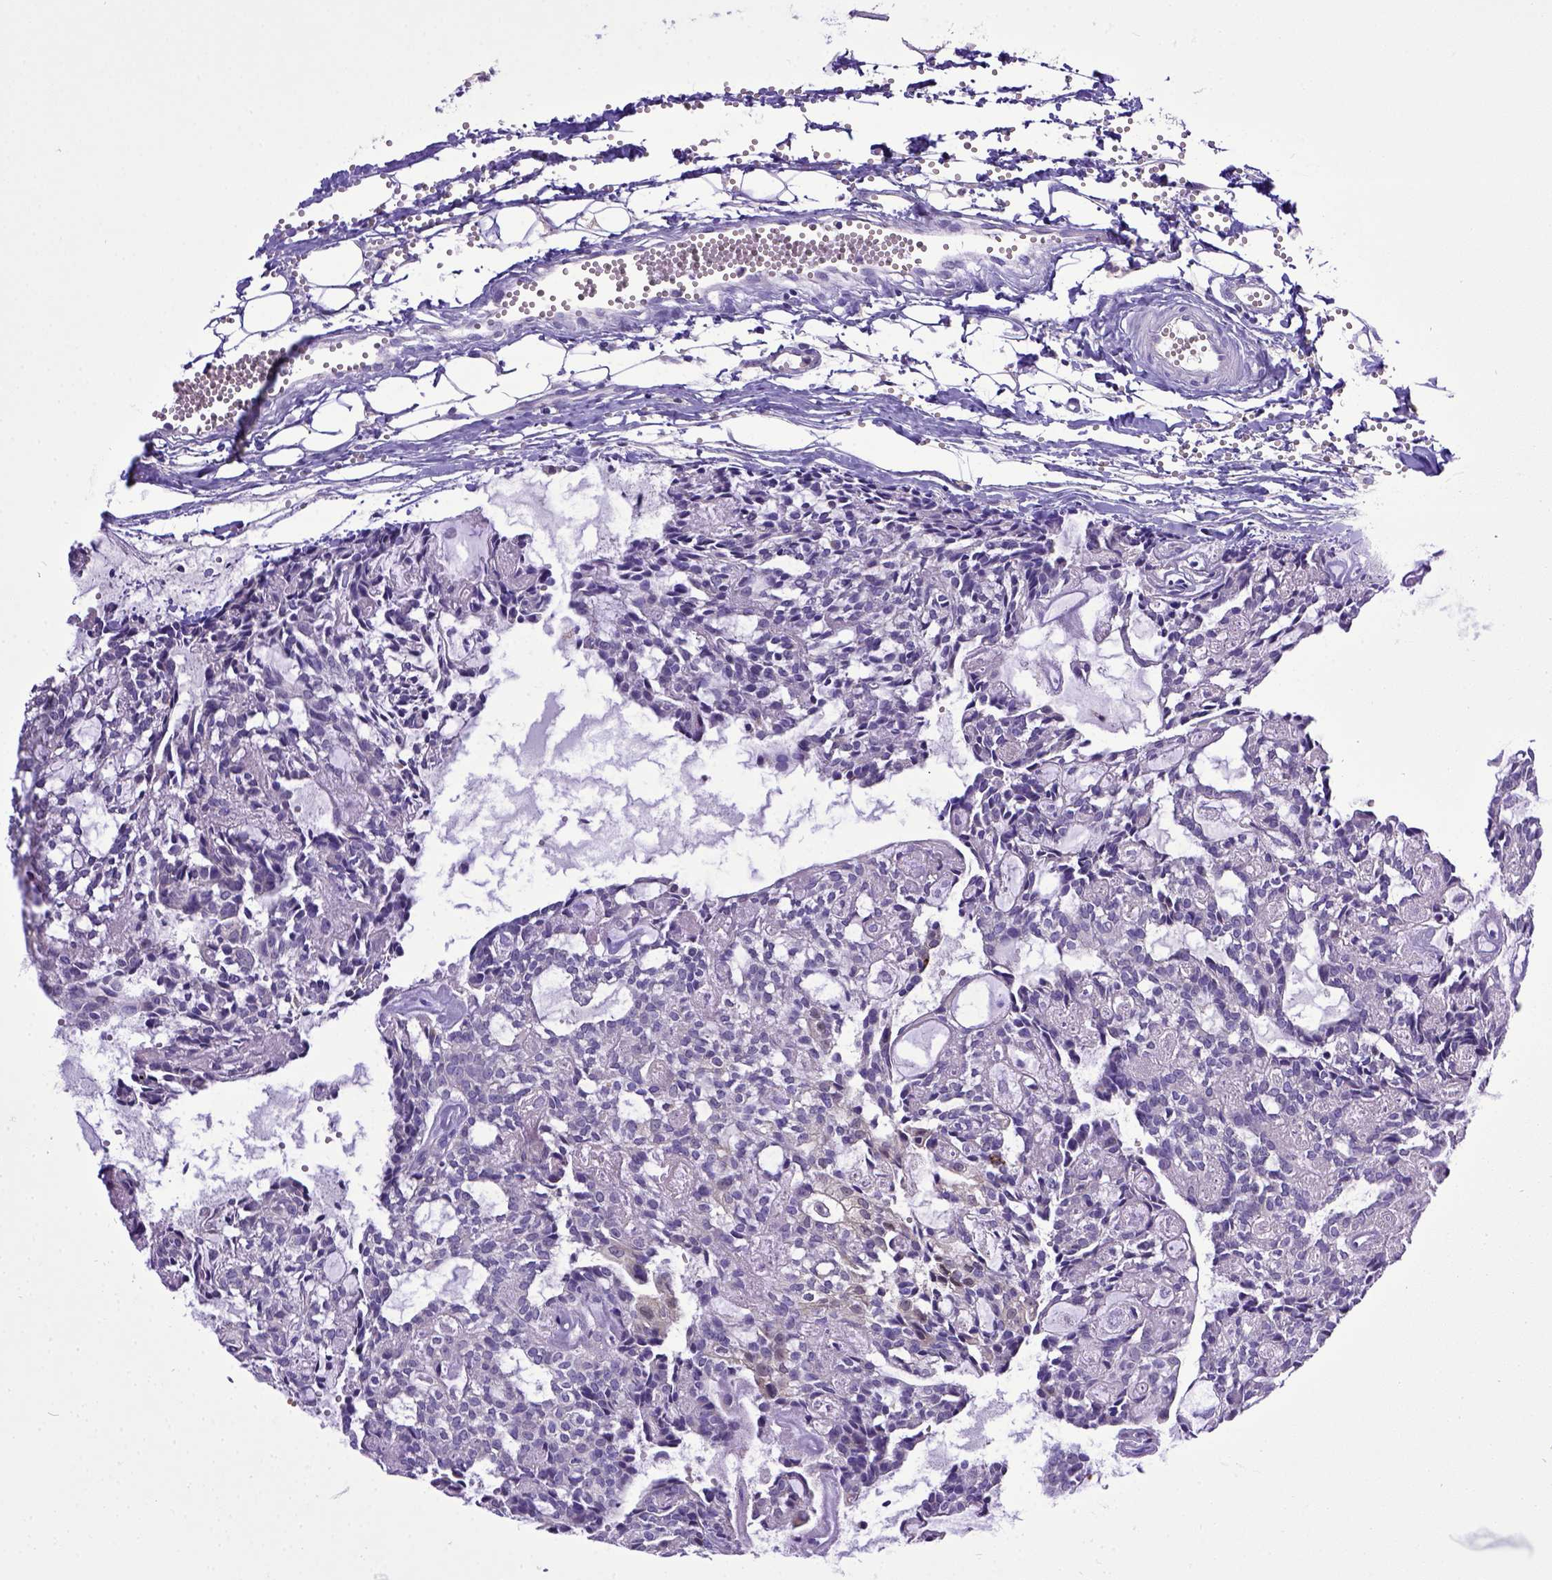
{"staining": {"intensity": "negative", "quantity": "none", "location": "none"}, "tissue": "head and neck cancer", "cell_type": "Tumor cells", "image_type": "cancer", "snomed": [{"axis": "morphology", "description": "Adenocarcinoma, NOS"}, {"axis": "topography", "description": "Head-Neck"}], "caption": "High power microscopy histopathology image of an immunohistochemistry image of adenocarcinoma (head and neck), revealing no significant staining in tumor cells.", "gene": "CD40", "patient": {"sex": "female", "age": 62}}